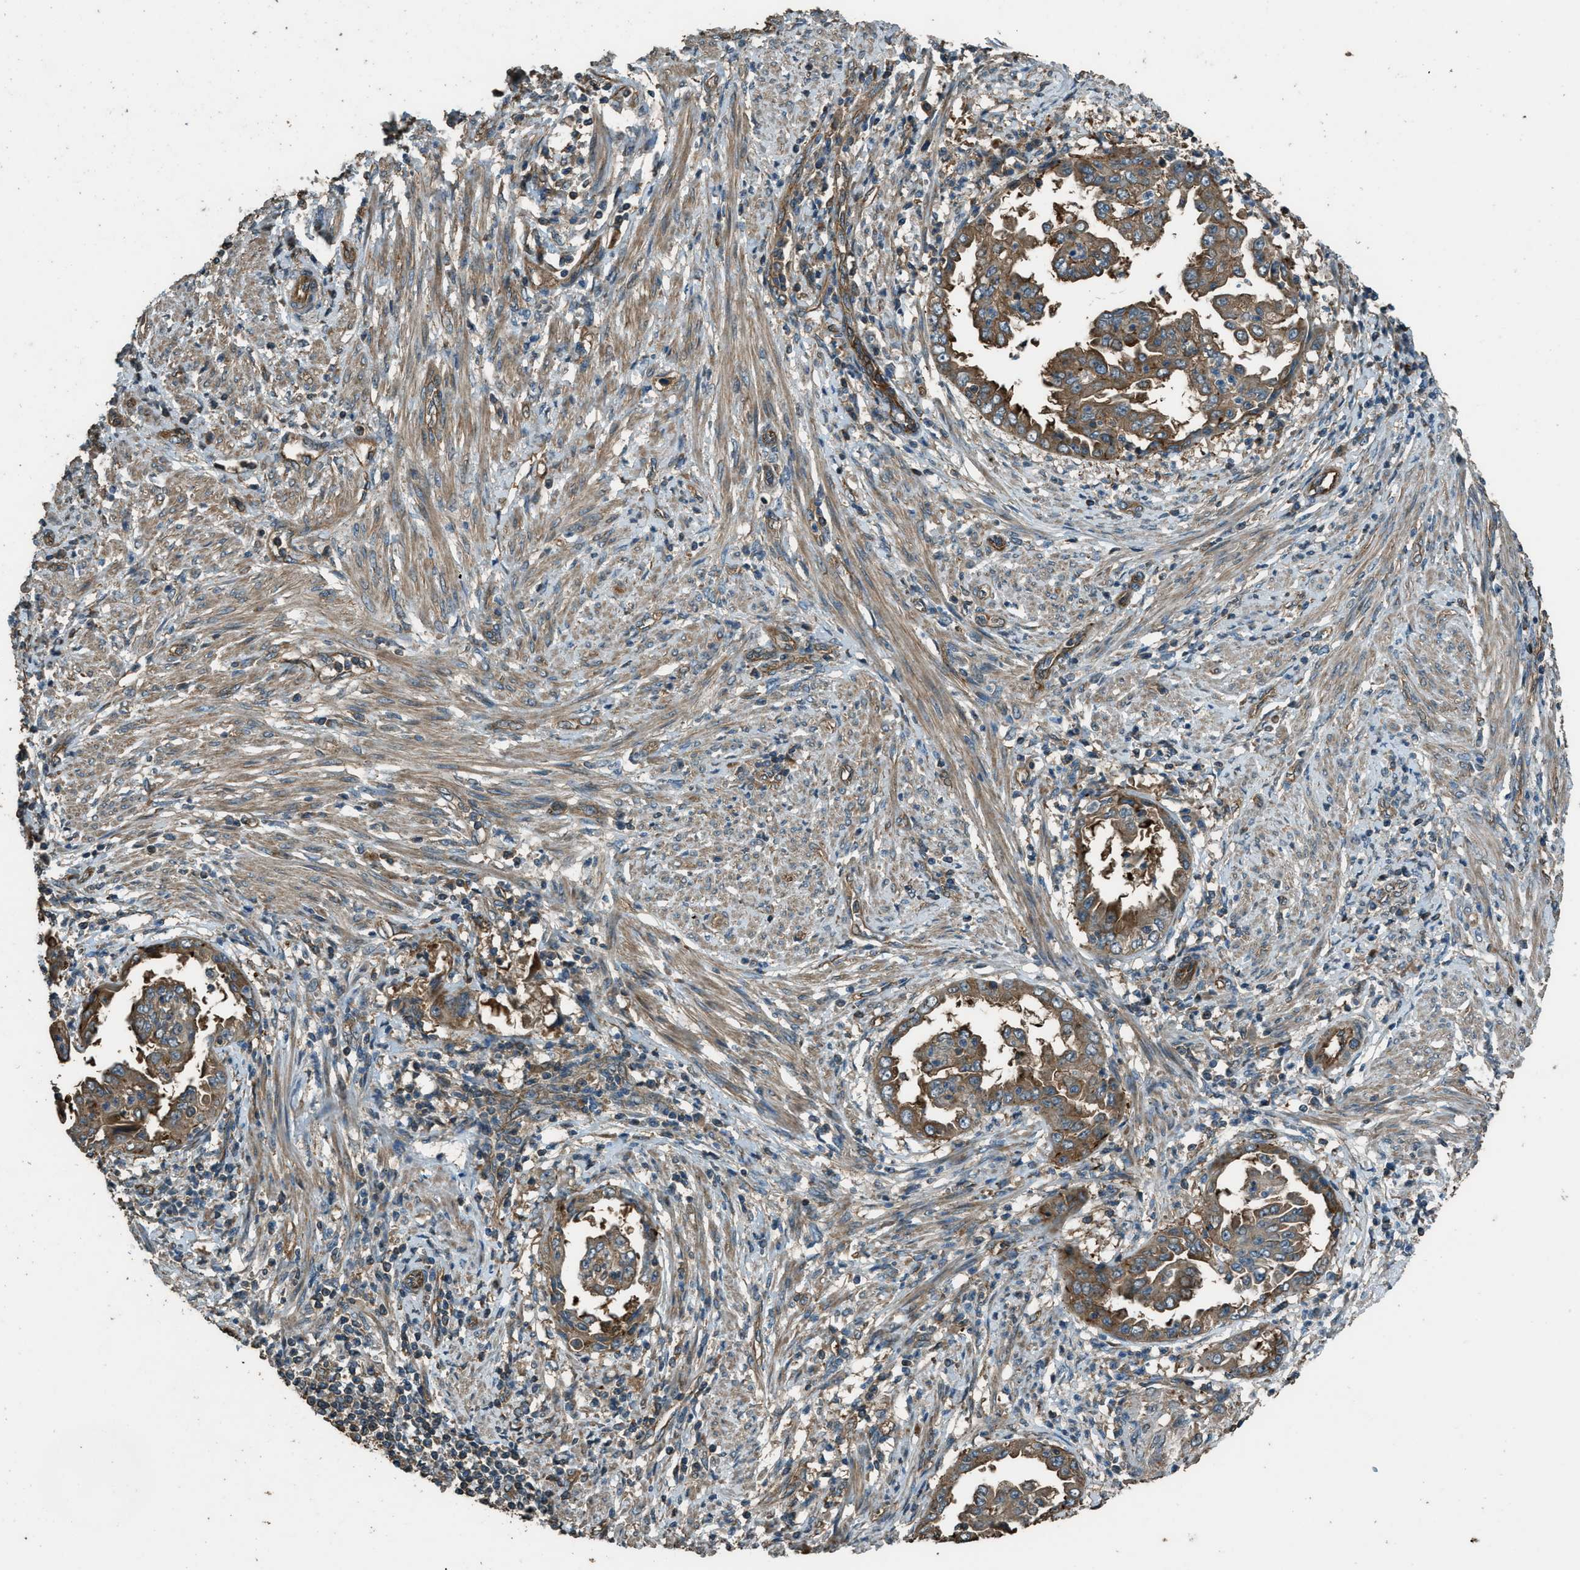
{"staining": {"intensity": "moderate", "quantity": ">75%", "location": "cytoplasmic/membranous"}, "tissue": "endometrial cancer", "cell_type": "Tumor cells", "image_type": "cancer", "snomed": [{"axis": "morphology", "description": "Adenocarcinoma, NOS"}, {"axis": "topography", "description": "Endometrium"}], "caption": "Immunohistochemistry (IHC) micrograph of neoplastic tissue: endometrial adenocarcinoma stained using immunohistochemistry (IHC) displays medium levels of moderate protein expression localized specifically in the cytoplasmic/membranous of tumor cells, appearing as a cytoplasmic/membranous brown color.", "gene": "MARS1", "patient": {"sex": "female", "age": 85}}